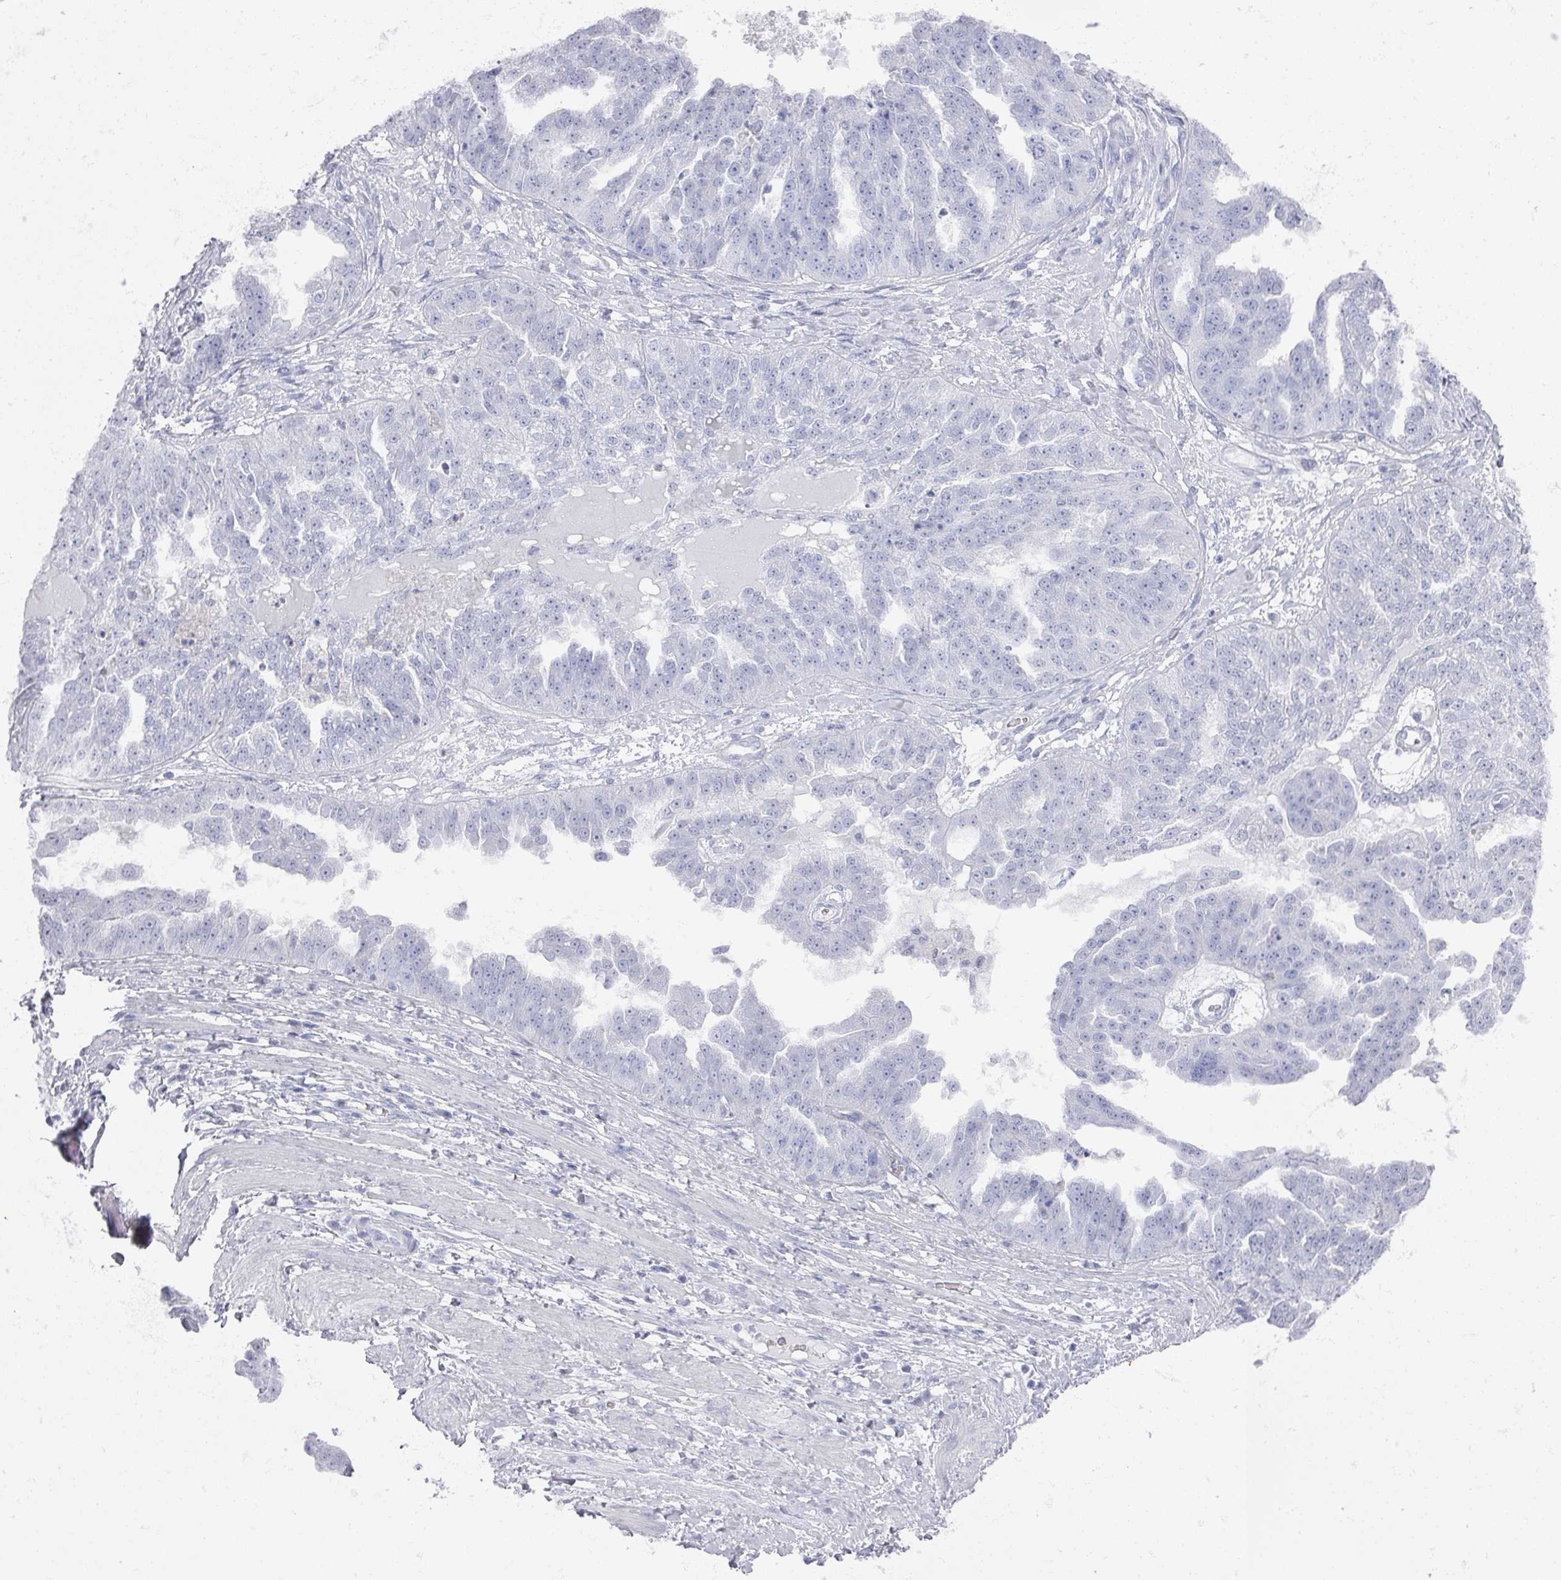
{"staining": {"intensity": "negative", "quantity": "none", "location": "none"}, "tissue": "ovarian cancer", "cell_type": "Tumor cells", "image_type": "cancer", "snomed": [{"axis": "morphology", "description": "Cystadenocarcinoma, serous, NOS"}, {"axis": "topography", "description": "Ovary"}], "caption": "IHC histopathology image of human ovarian cancer stained for a protein (brown), which reveals no expression in tumor cells. Nuclei are stained in blue.", "gene": "OMG", "patient": {"sex": "female", "age": 58}}